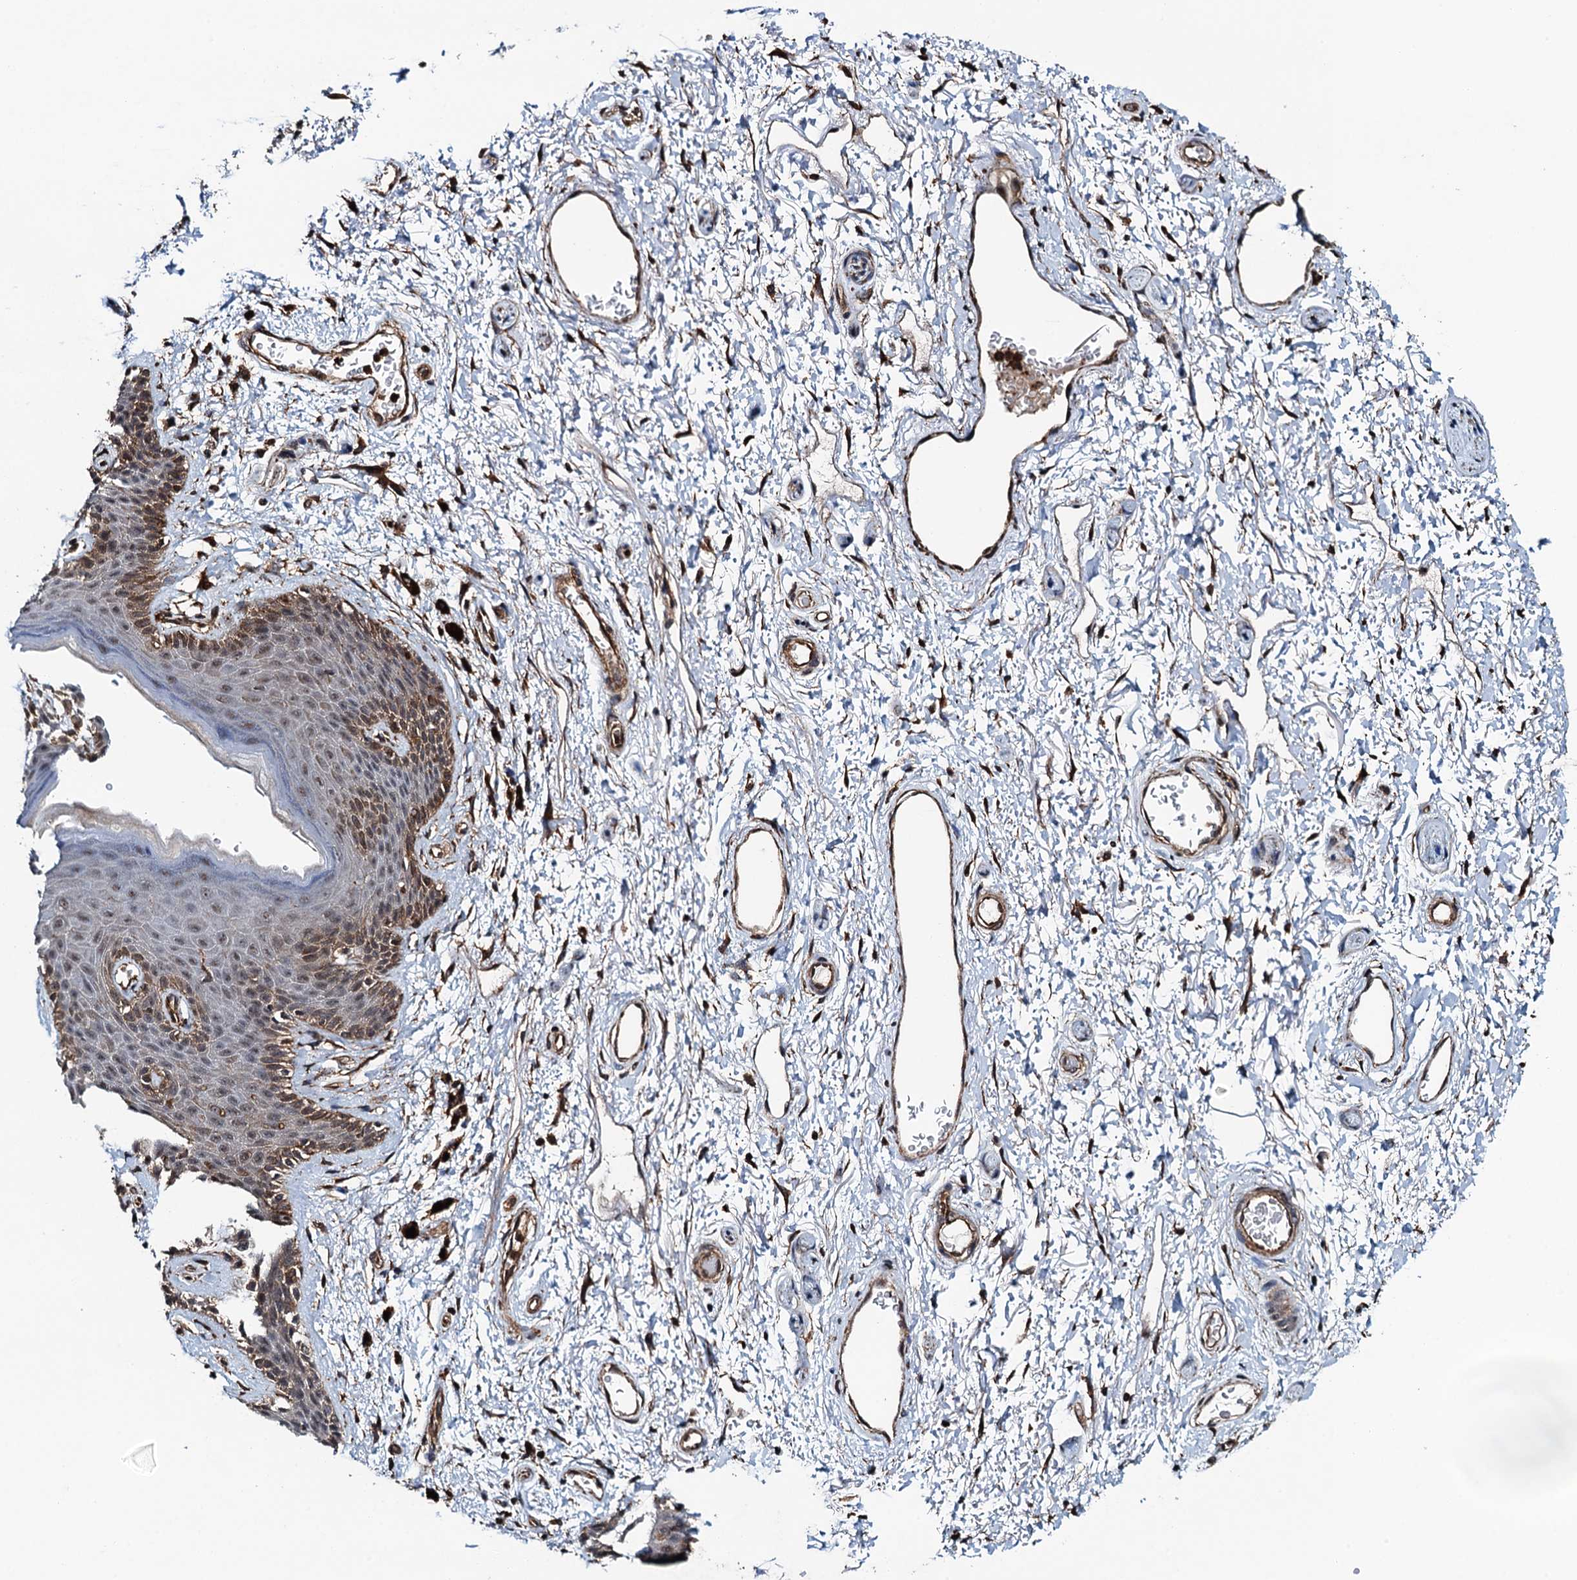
{"staining": {"intensity": "moderate", "quantity": "<25%", "location": "cytoplasmic/membranous"}, "tissue": "skin", "cell_type": "Epidermal cells", "image_type": "normal", "snomed": [{"axis": "morphology", "description": "Normal tissue, NOS"}, {"axis": "topography", "description": "Anal"}], "caption": "Unremarkable skin shows moderate cytoplasmic/membranous staining in about <25% of epidermal cells, visualized by immunohistochemistry.", "gene": "WHAMM", "patient": {"sex": "female", "age": 46}}